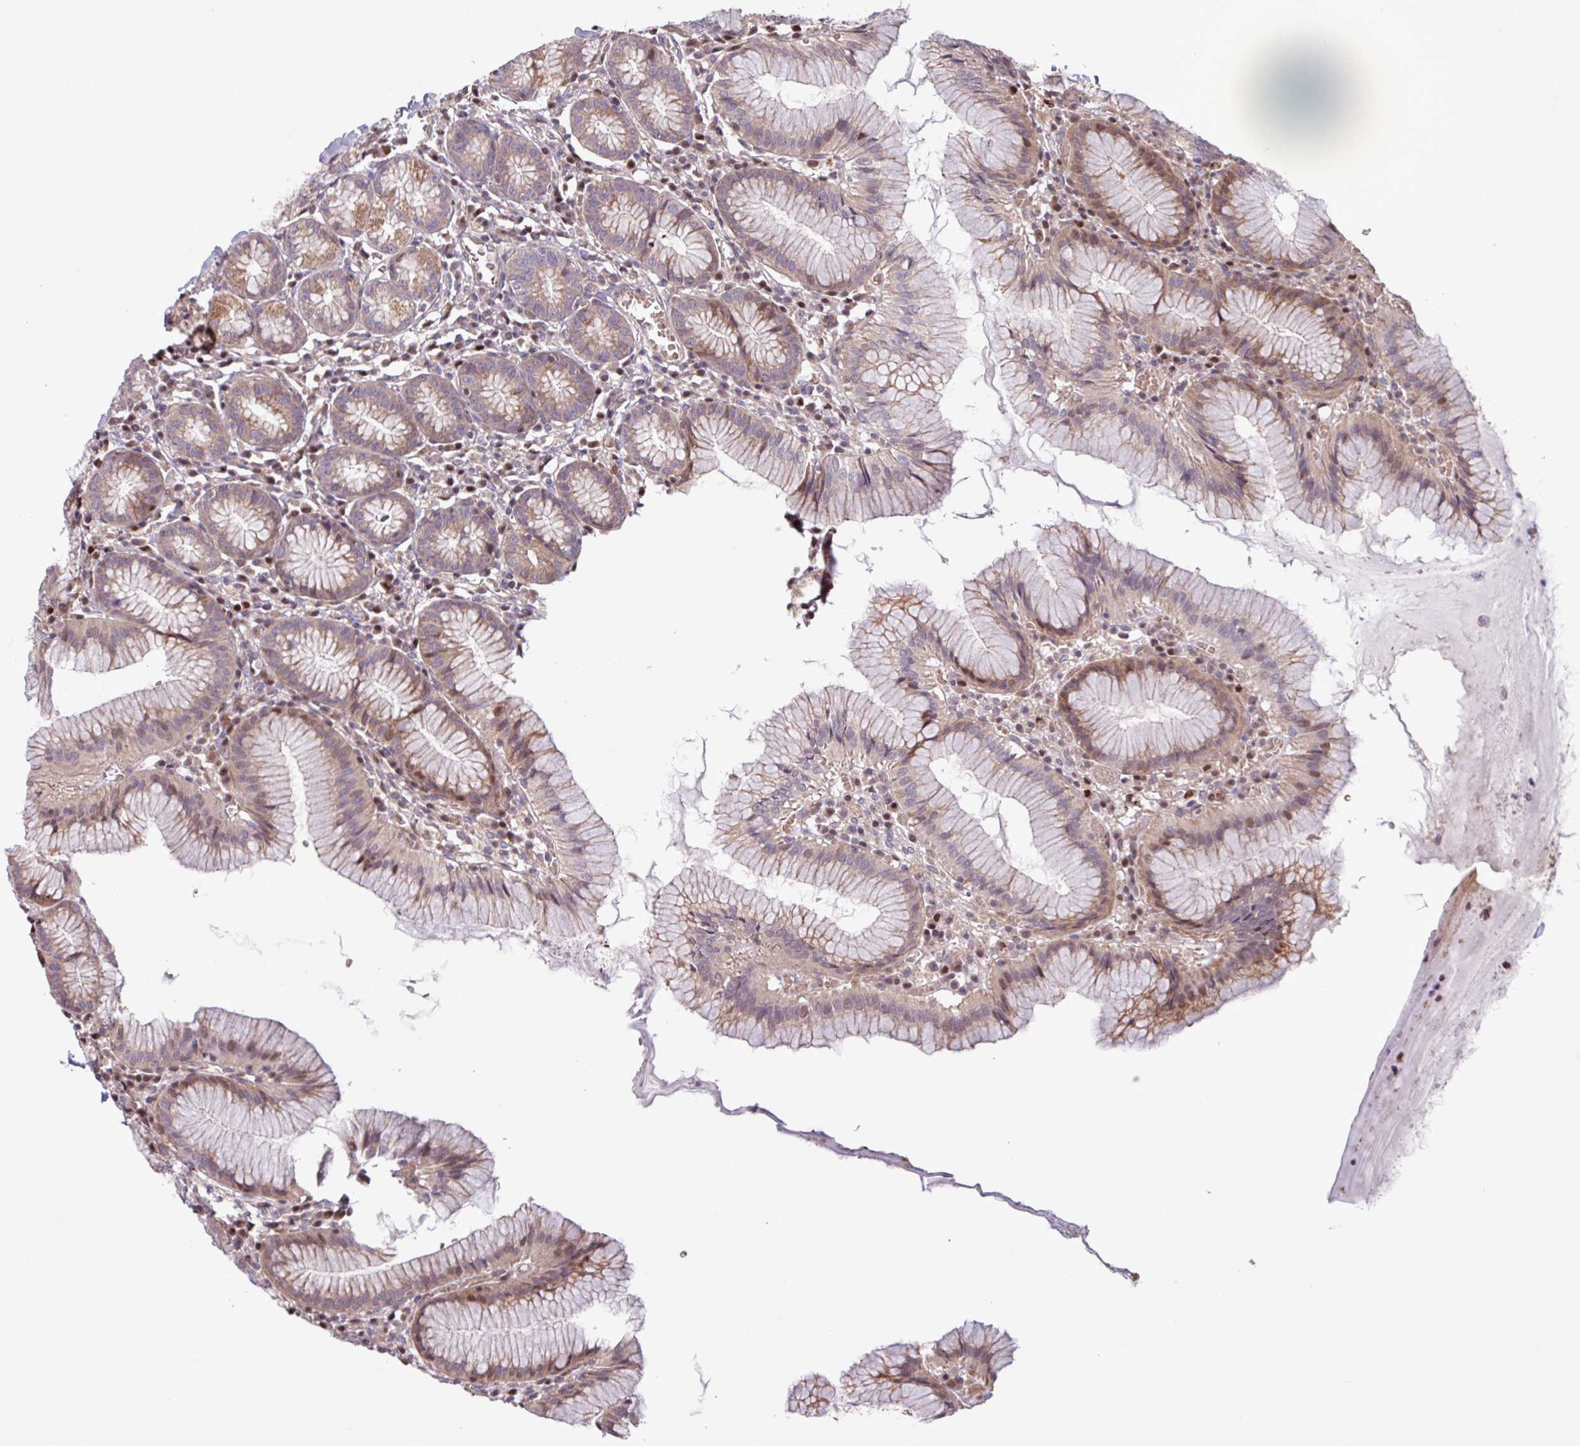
{"staining": {"intensity": "moderate", "quantity": ">75%", "location": "cytoplasmic/membranous,nuclear"}, "tissue": "stomach", "cell_type": "Glandular cells", "image_type": "normal", "snomed": [{"axis": "morphology", "description": "Normal tissue, NOS"}, {"axis": "topography", "description": "Stomach"}], "caption": "A micrograph of stomach stained for a protein shows moderate cytoplasmic/membranous,nuclear brown staining in glandular cells. The protein is stained brown, and the nuclei are stained in blue (DAB IHC with brightfield microscopy, high magnification).", "gene": "PDPR", "patient": {"sex": "male", "age": 55}}